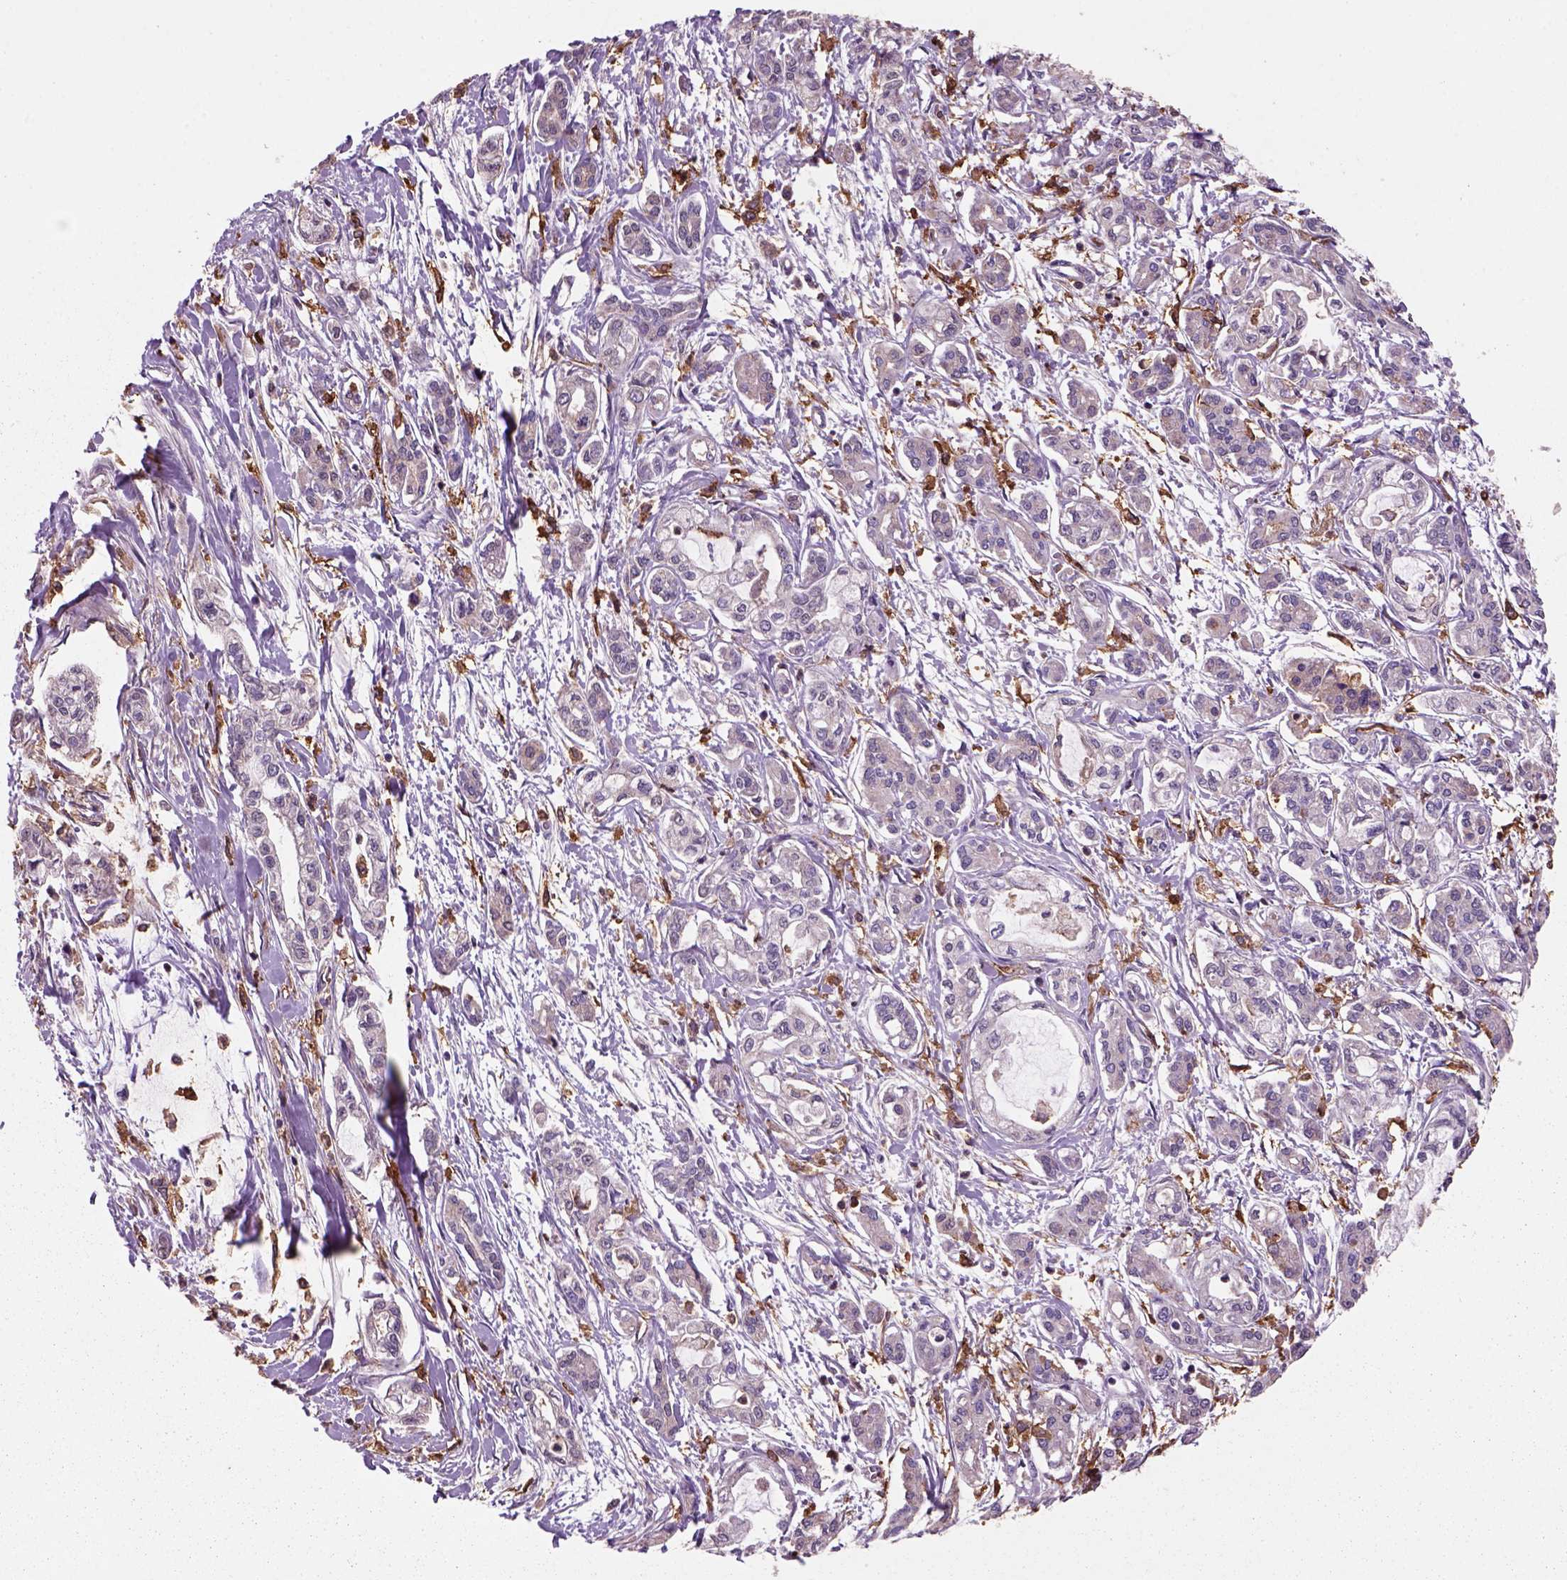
{"staining": {"intensity": "negative", "quantity": "none", "location": "none"}, "tissue": "pancreatic cancer", "cell_type": "Tumor cells", "image_type": "cancer", "snomed": [{"axis": "morphology", "description": "Adenocarcinoma, NOS"}, {"axis": "topography", "description": "Pancreas"}], "caption": "Image shows no protein expression in tumor cells of pancreatic cancer (adenocarcinoma) tissue.", "gene": "CD14", "patient": {"sex": "male", "age": 54}}